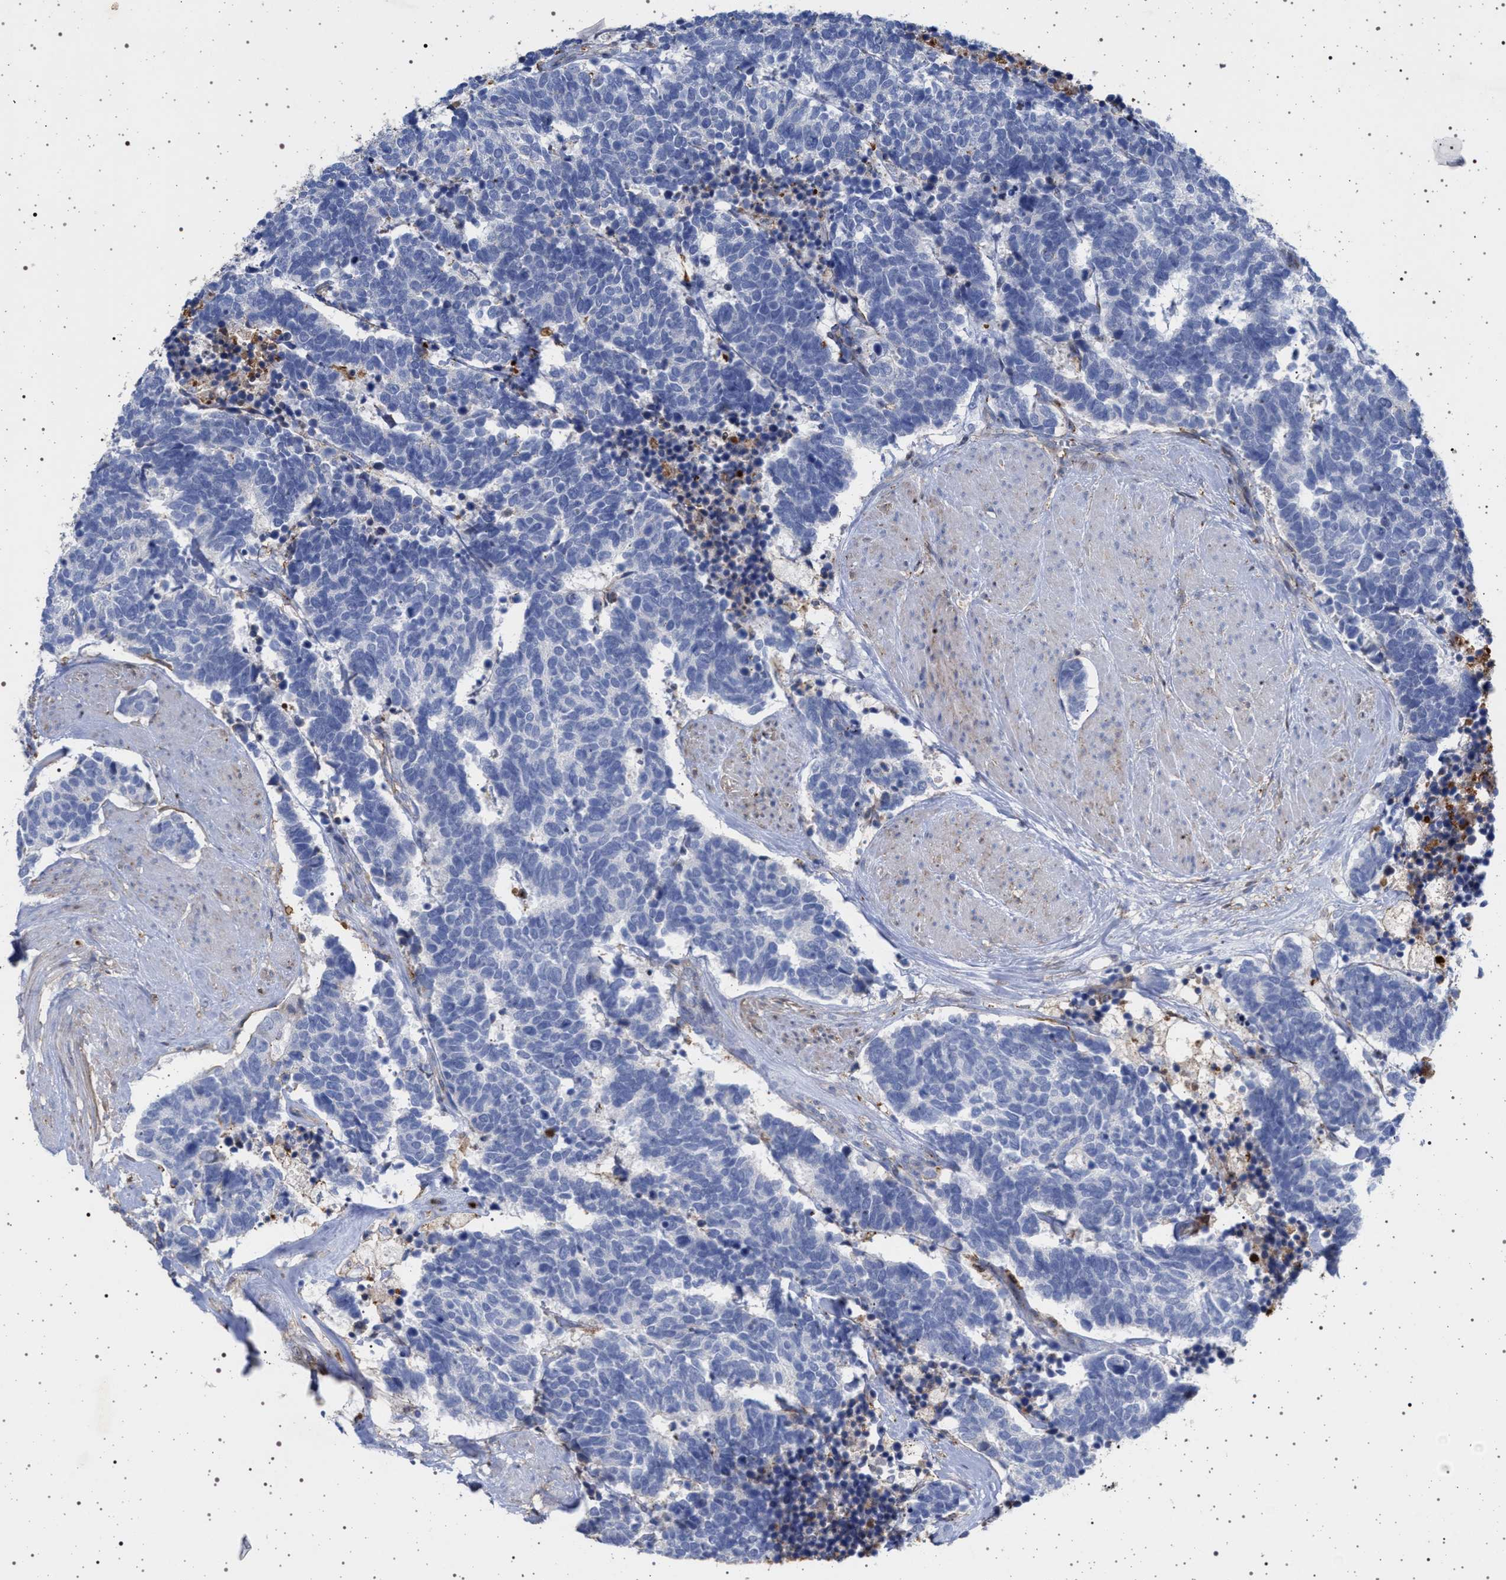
{"staining": {"intensity": "negative", "quantity": "none", "location": "none"}, "tissue": "carcinoid", "cell_type": "Tumor cells", "image_type": "cancer", "snomed": [{"axis": "morphology", "description": "Carcinoma, NOS"}, {"axis": "morphology", "description": "Carcinoid, malignant, NOS"}, {"axis": "topography", "description": "Urinary bladder"}], "caption": "Immunohistochemistry histopathology image of neoplastic tissue: human carcinoid (malignant) stained with DAB (3,3'-diaminobenzidine) exhibits no significant protein expression in tumor cells. (DAB (3,3'-diaminobenzidine) immunohistochemistry, high magnification).", "gene": "PLG", "patient": {"sex": "male", "age": 57}}